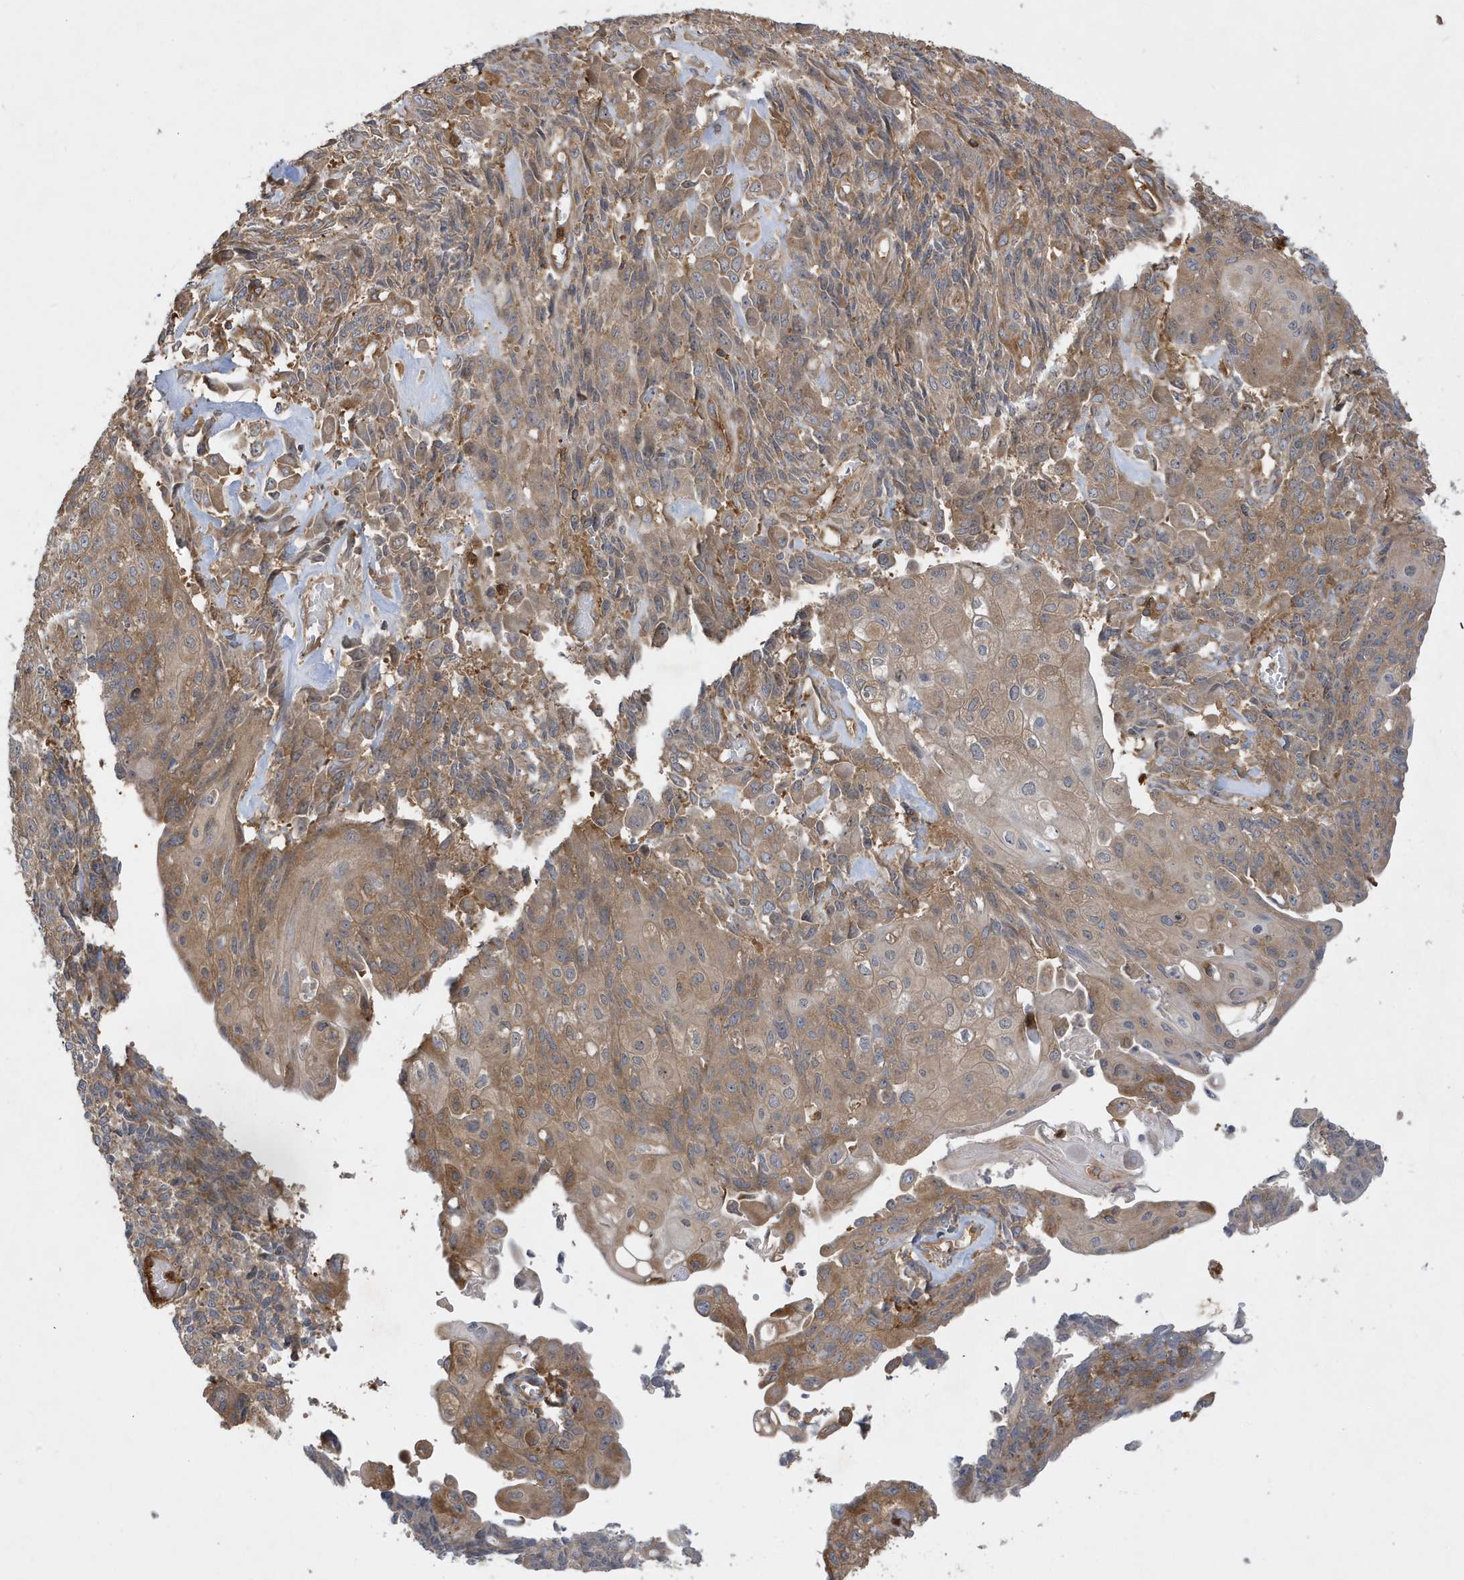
{"staining": {"intensity": "weak", "quantity": ">75%", "location": "cytoplasmic/membranous"}, "tissue": "endometrial cancer", "cell_type": "Tumor cells", "image_type": "cancer", "snomed": [{"axis": "morphology", "description": "Adenocarcinoma, NOS"}, {"axis": "topography", "description": "Endometrium"}], "caption": "This histopathology image demonstrates immunohistochemistry (IHC) staining of endometrial adenocarcinoma, with low weak cytoplasmic/membranous expression in about >75% of tumor cells.", "gene": "LAPTM4A", "patient": {"sex": "female", "age": 32}}